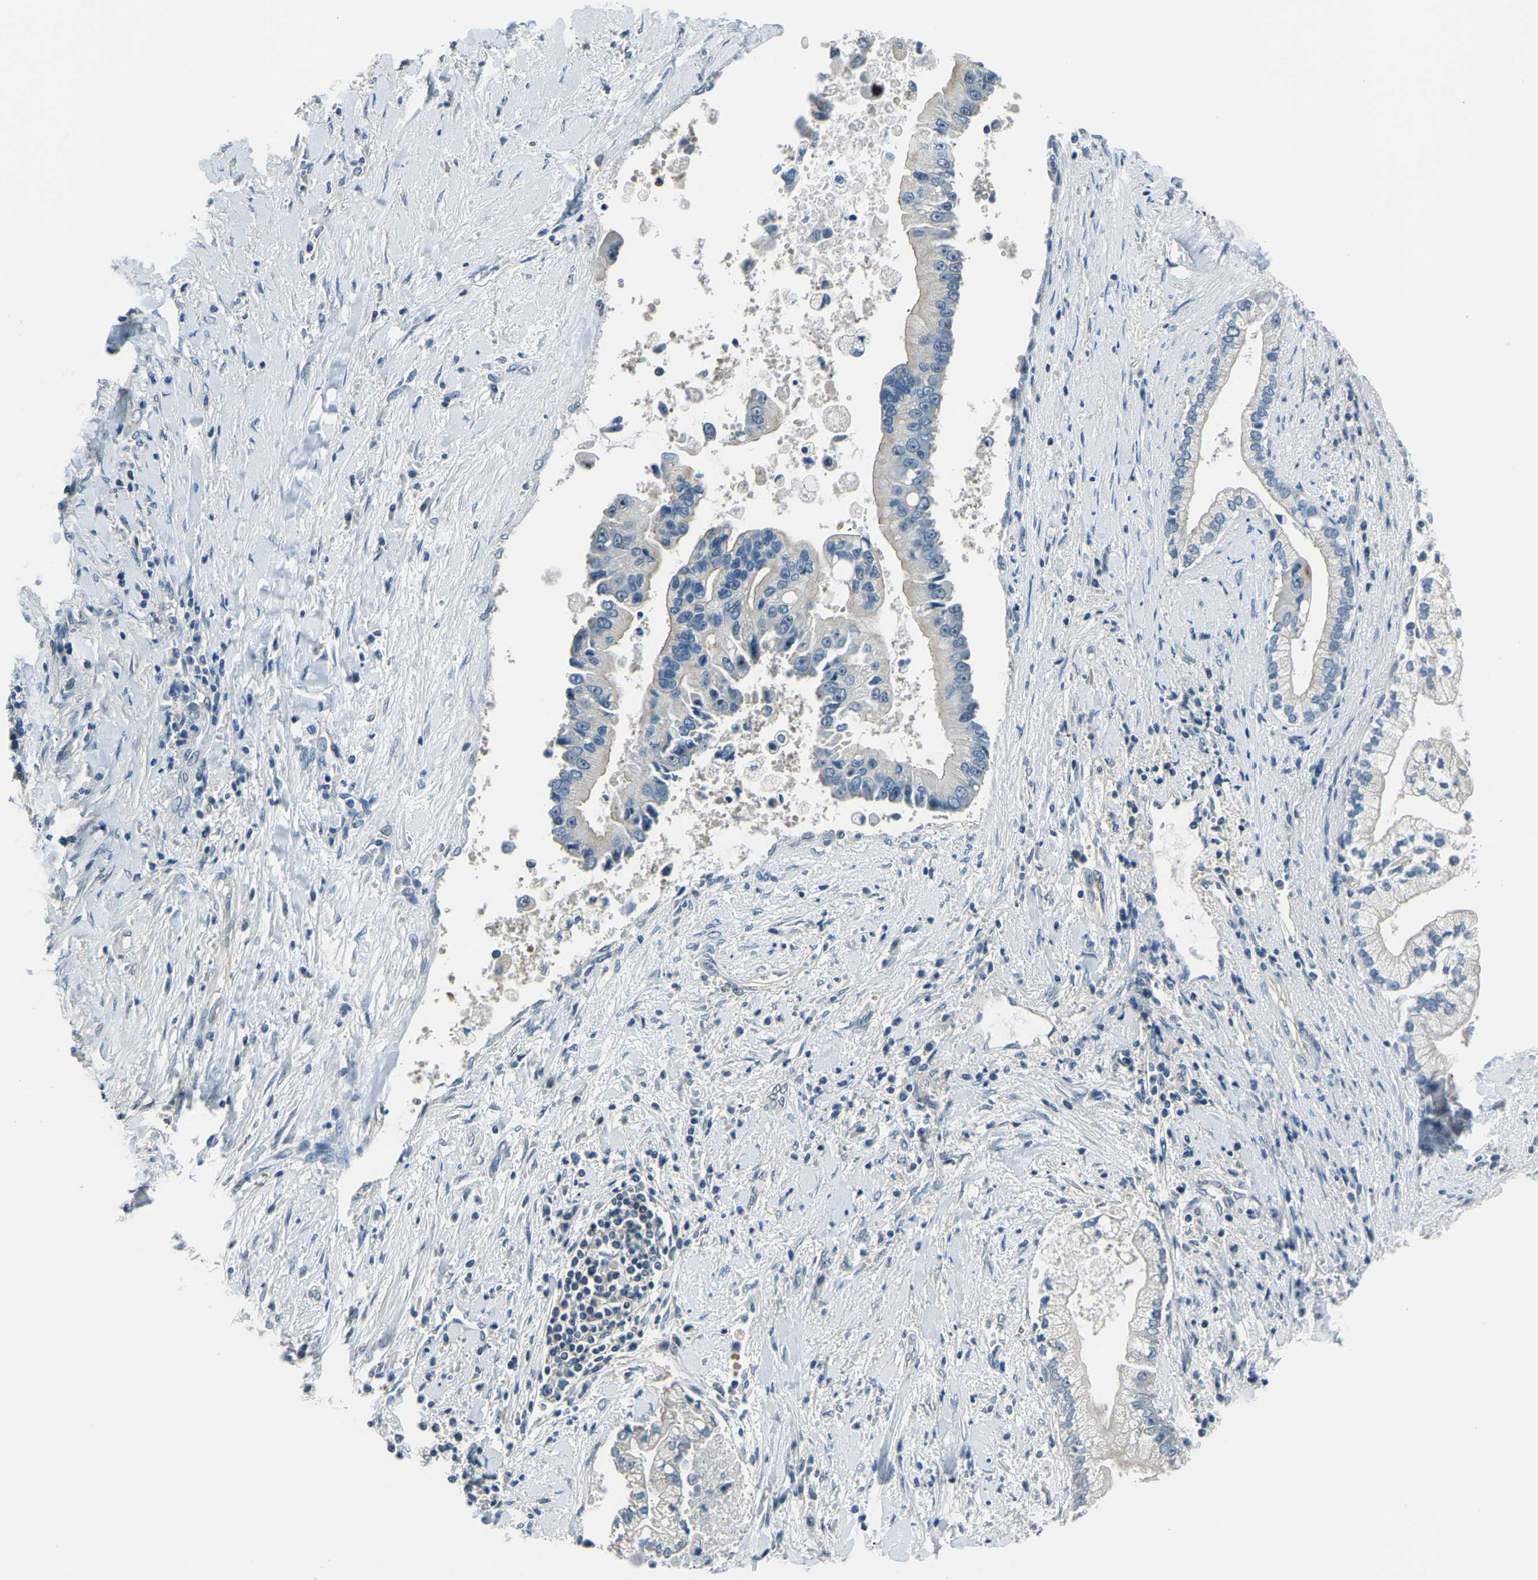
{"staining": {"intensity": "negative", "quantity": "none", "location": "none"}, "tissue": "liver cancer", "cell_type": "Tumor cells", "image_type": "cancer", "snomed": [{"axis": "morphology", "description": "Cholangiocarcinoma"}, {"axis": "topography", "description": "Liver"}], "caption": "Liver cholangiocarcinoma was stained to show a protein in brown. There is no significant staining in tumor cells.", "gene": "RRP1", "patient": {"sex": "male", "age": 50}}